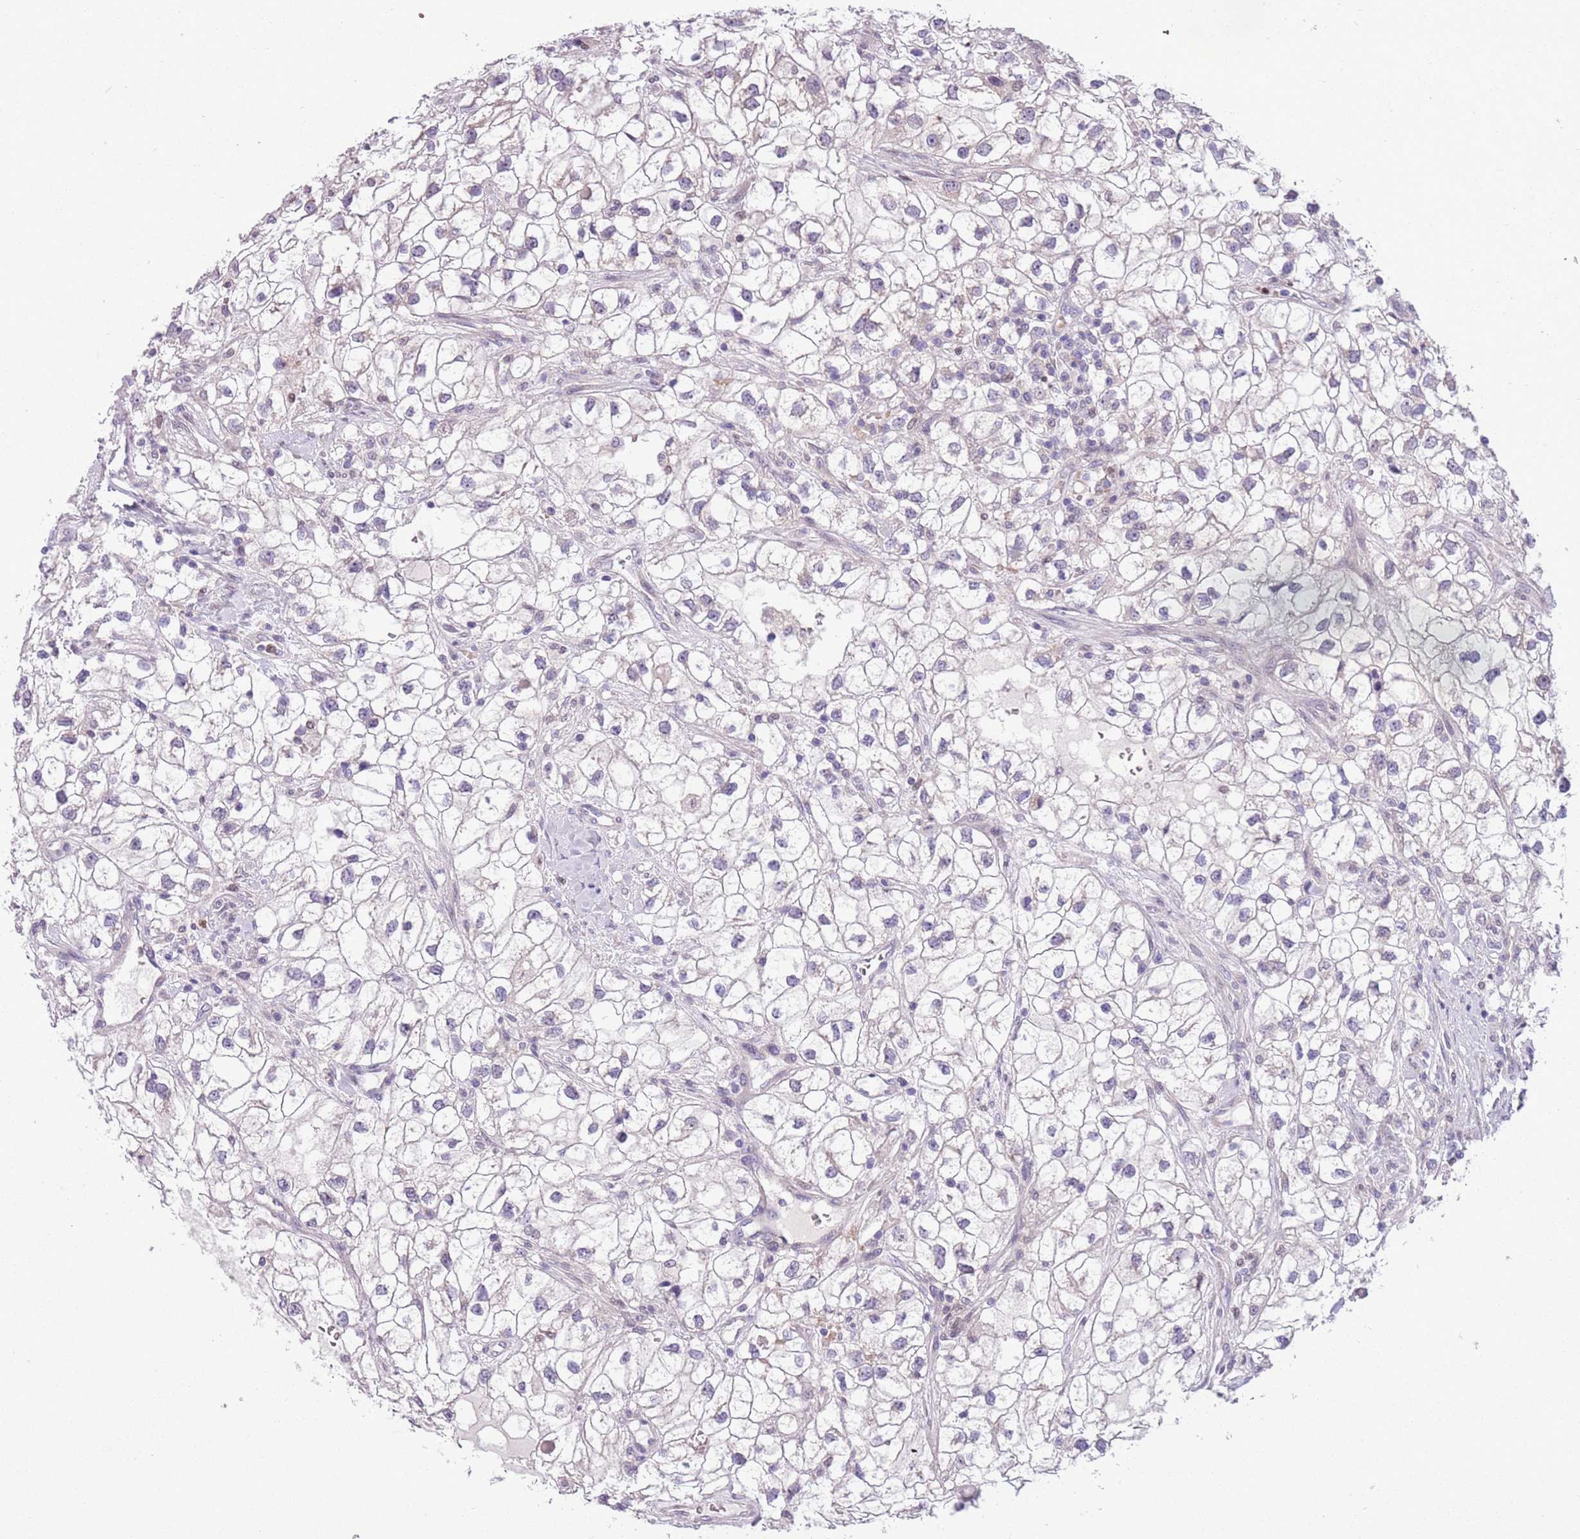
{"staining": {"intensity": "negative", "quantity": "none", "location": "none"}, "tissue": "renal cancer", "cell_type": "Tumor cells", "image_type": "cancer", "snomed": [{"axis": "morphology", "description": "Adenocarcinoma, NOS"}, {"axis": "topography", "description": "Kidney"}], "caption": "This is a image of IHC staining of renal cancer, which shows no staining in tumor cells.", "gene": "ADCY7", "patient": {"sex": "male", "age": 59}}